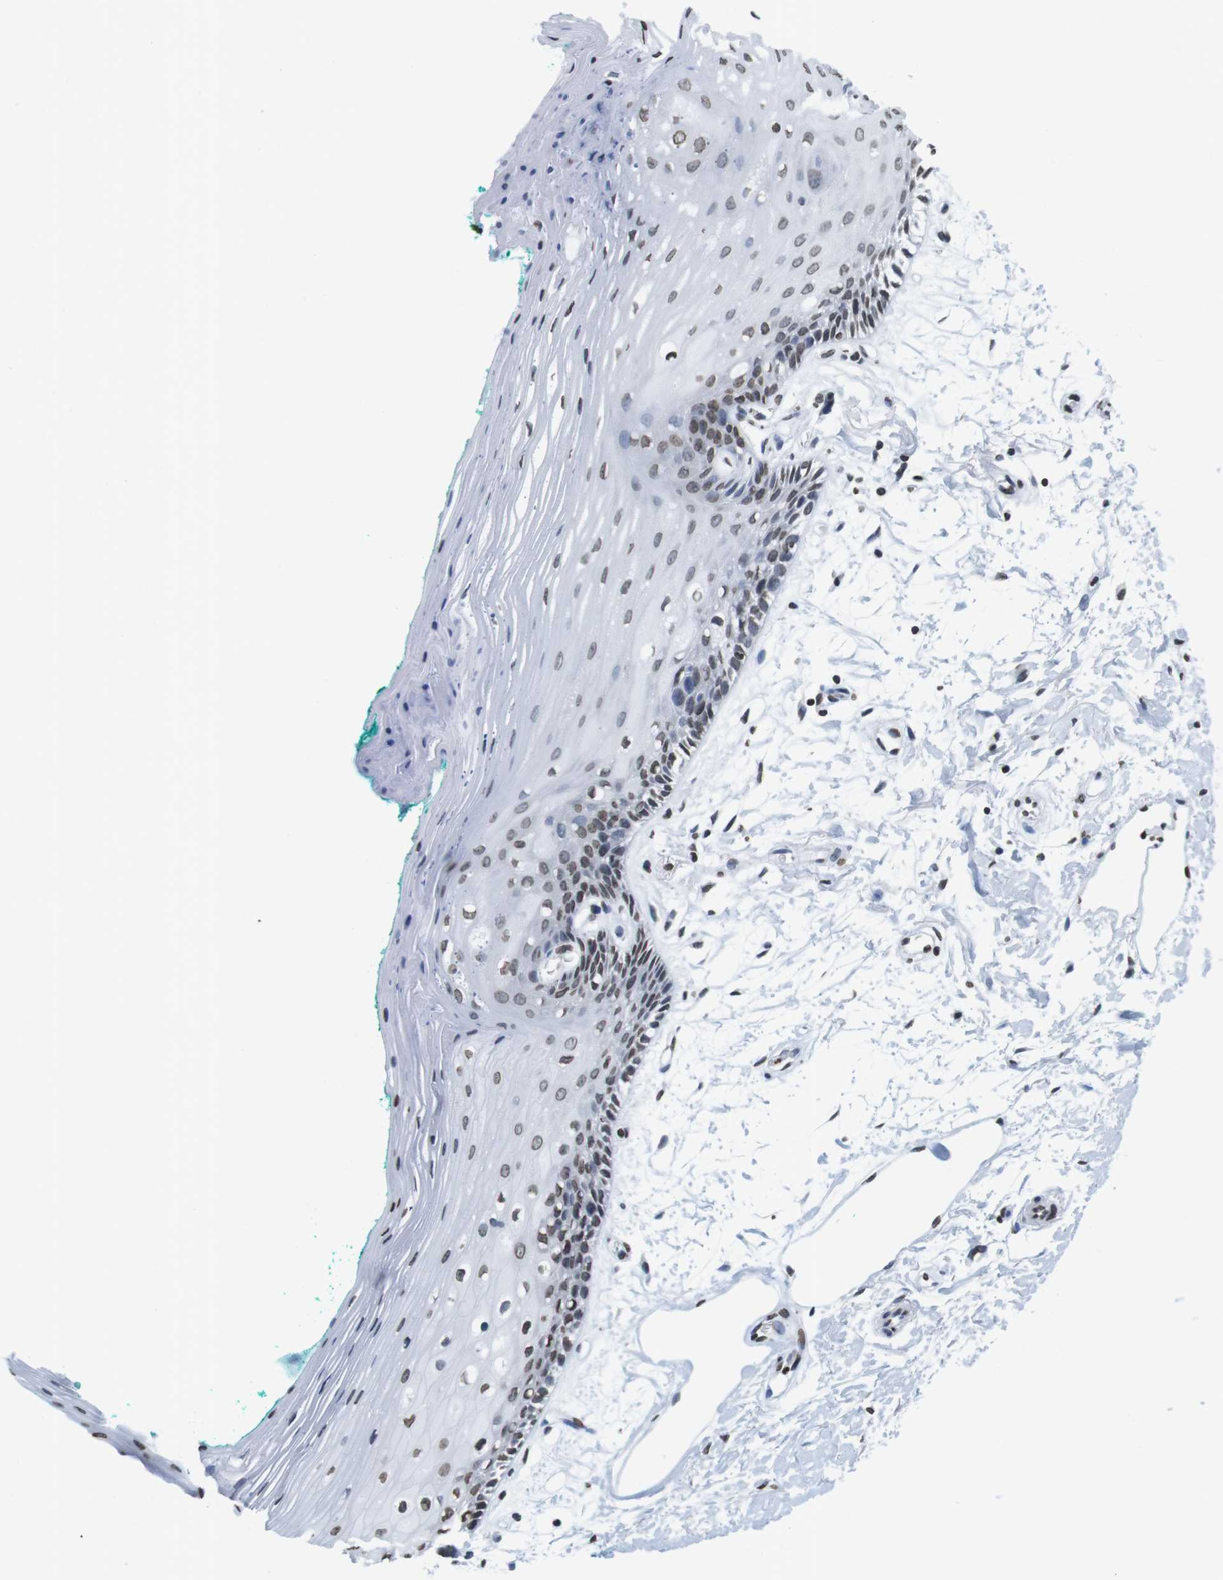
{"staining": {"intensity": "moderate", "quantity": "<25%", "location": "nuclear"}, "tissue": "oral mucosa", "cell_type": "Squamous epithelial cells", "image_type": "normal", "snomed": [{"axis": "morphology", "description": "Normal tissue, NOS"}, {"axis": "topography", "description": "Skeletal muscle"}, {"axis": "topography", "description": "Oral tissue"}, {"axis": "topography", "description": "Peripheral nerve tissue"}], "caption": "This image demonstrates IHC staining of benign oral mucosa, with low moderate nuclear staining in approximately <25% of squamous epithelial cells.", "gene": "BSX", "patient": {"sex": "female", "age": 84}}